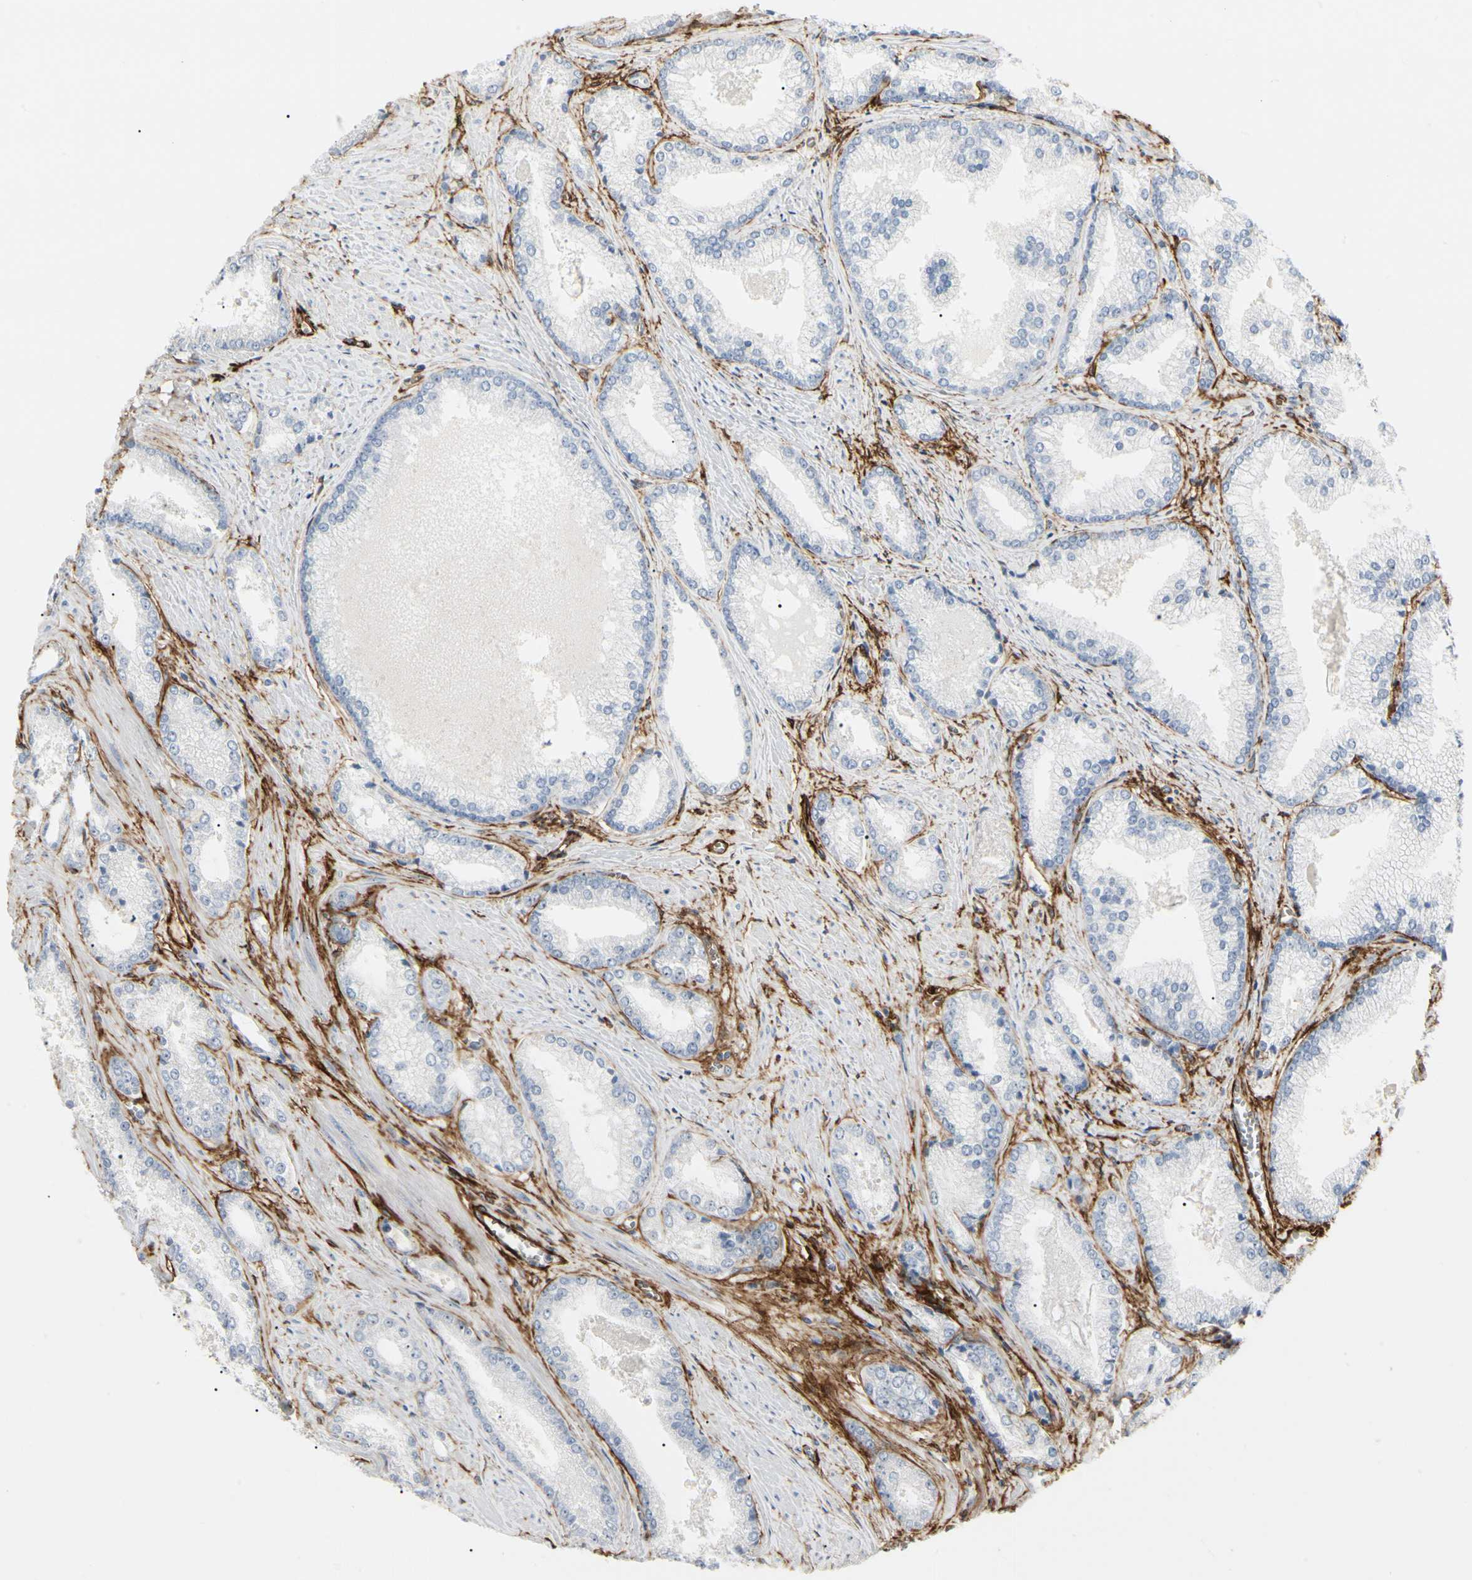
{"staining": {"intensity": "negative", "quantity": "none", "location": "none"}, "tissue": "prostate cancer", "cell_type": "Tumor cells", "image_type": "cancer", "snomed": [{"axis": "morphology", "description": "Adenocarcinoma, Low grade"}, {"axis": "topography", "description": "Prostate"}], "caption": "Immunohistochemical staining of prostate cancer reveals no significant positivity in tumor cells.", "gene": "GGT5", "patient": {"sex": "male", "age": 64}}